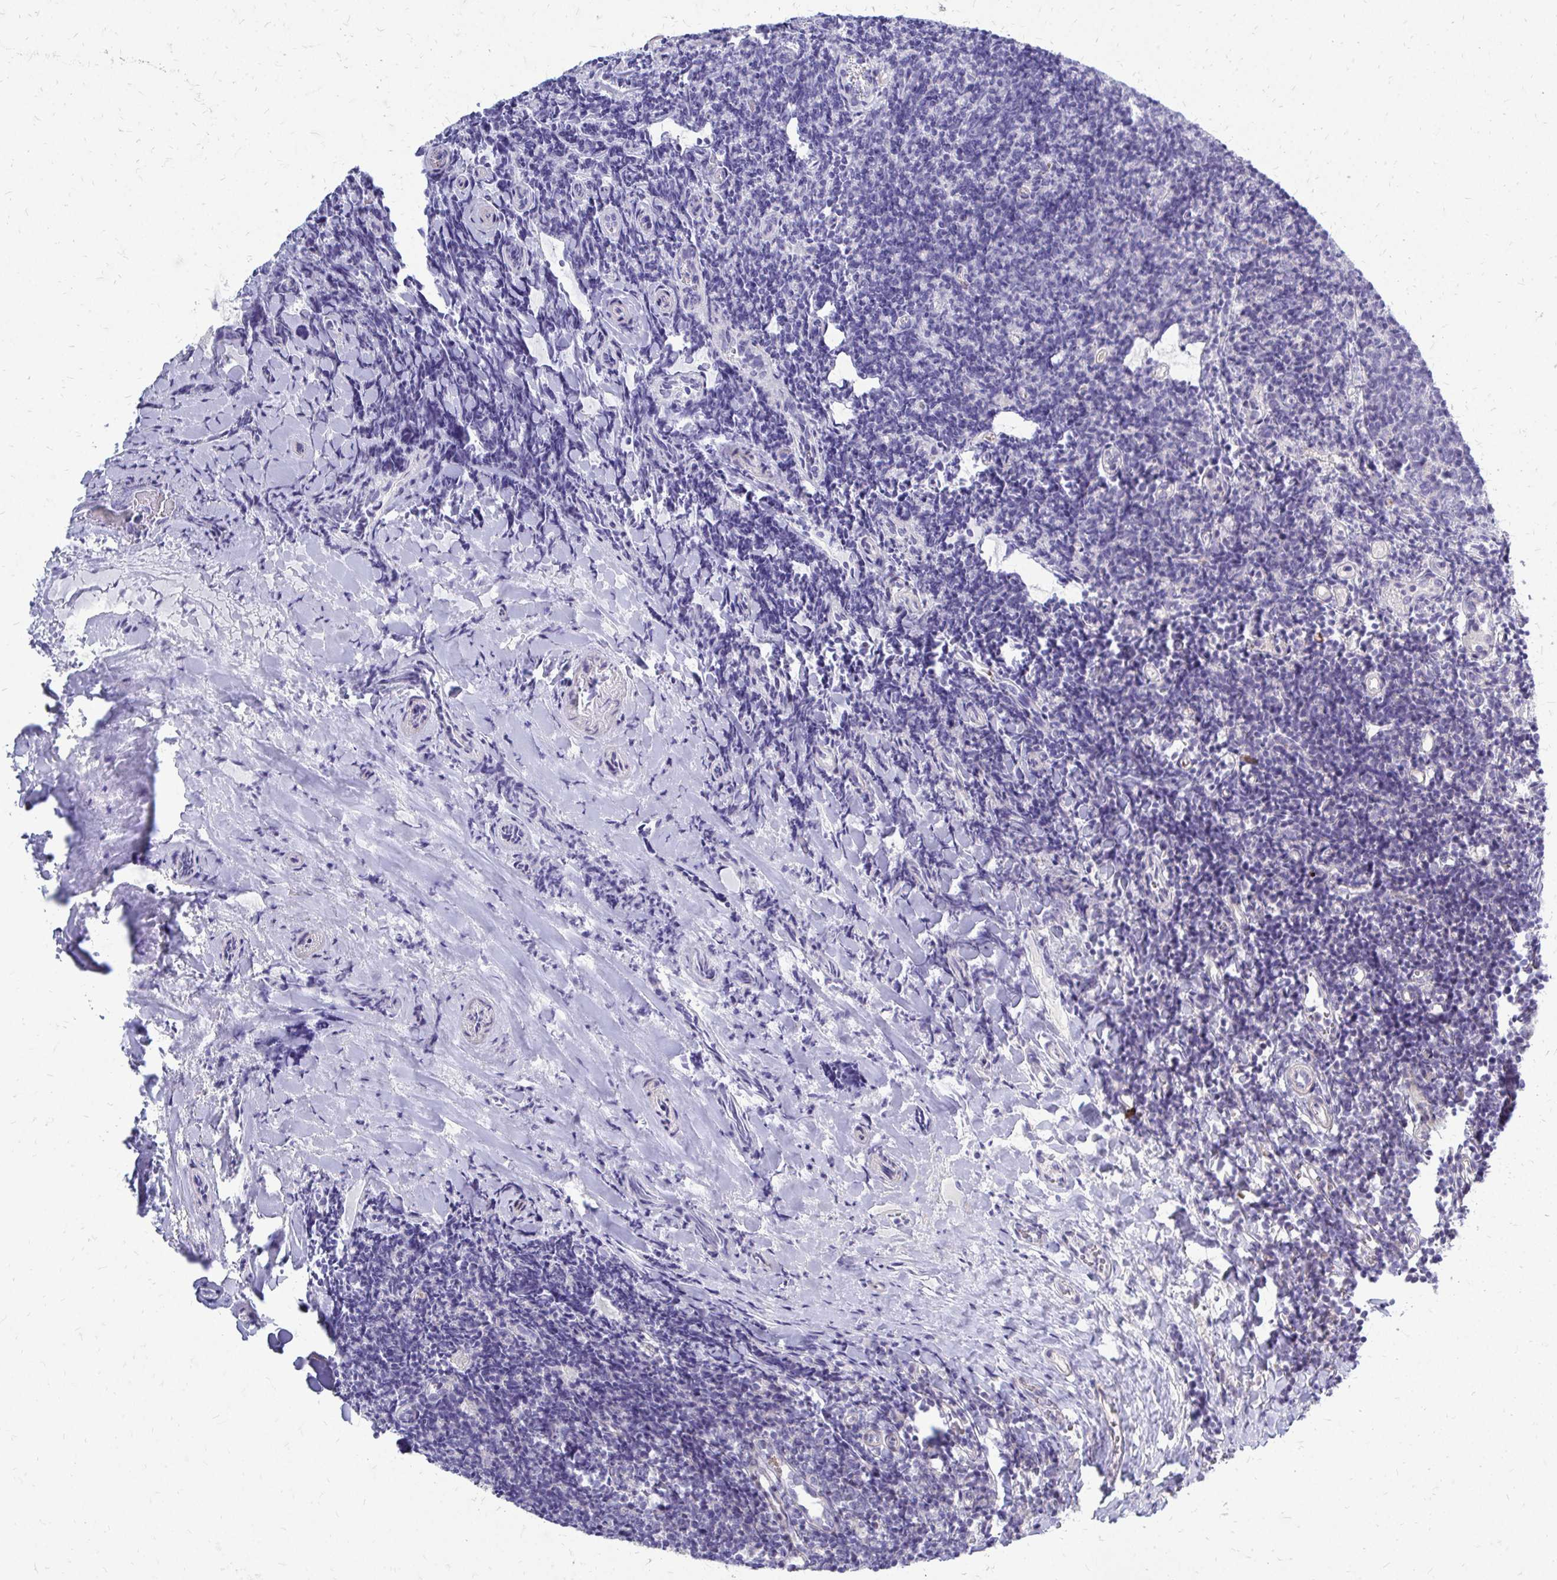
{"staining": {"intensity": "negative", "quantity": "none", "location": "none"}, "tissue": "tonsil", "cell_type": "Germinal center cells", "image_type": "normal", "snomed": [{"axis": "morphology", "description": "Normal tissue, NOS"}, {"axis": "topography", "description": "Tonsil"}], "caption": "Germinal center cells show no significant protein expression in benign tonsil. (DAB (3,3'-diaminobenzidine) IHC visualized using brightfield microscopy, high magnification).", "gene": "PPDPFL", "patient": {"sex": "female", "age": 10}}